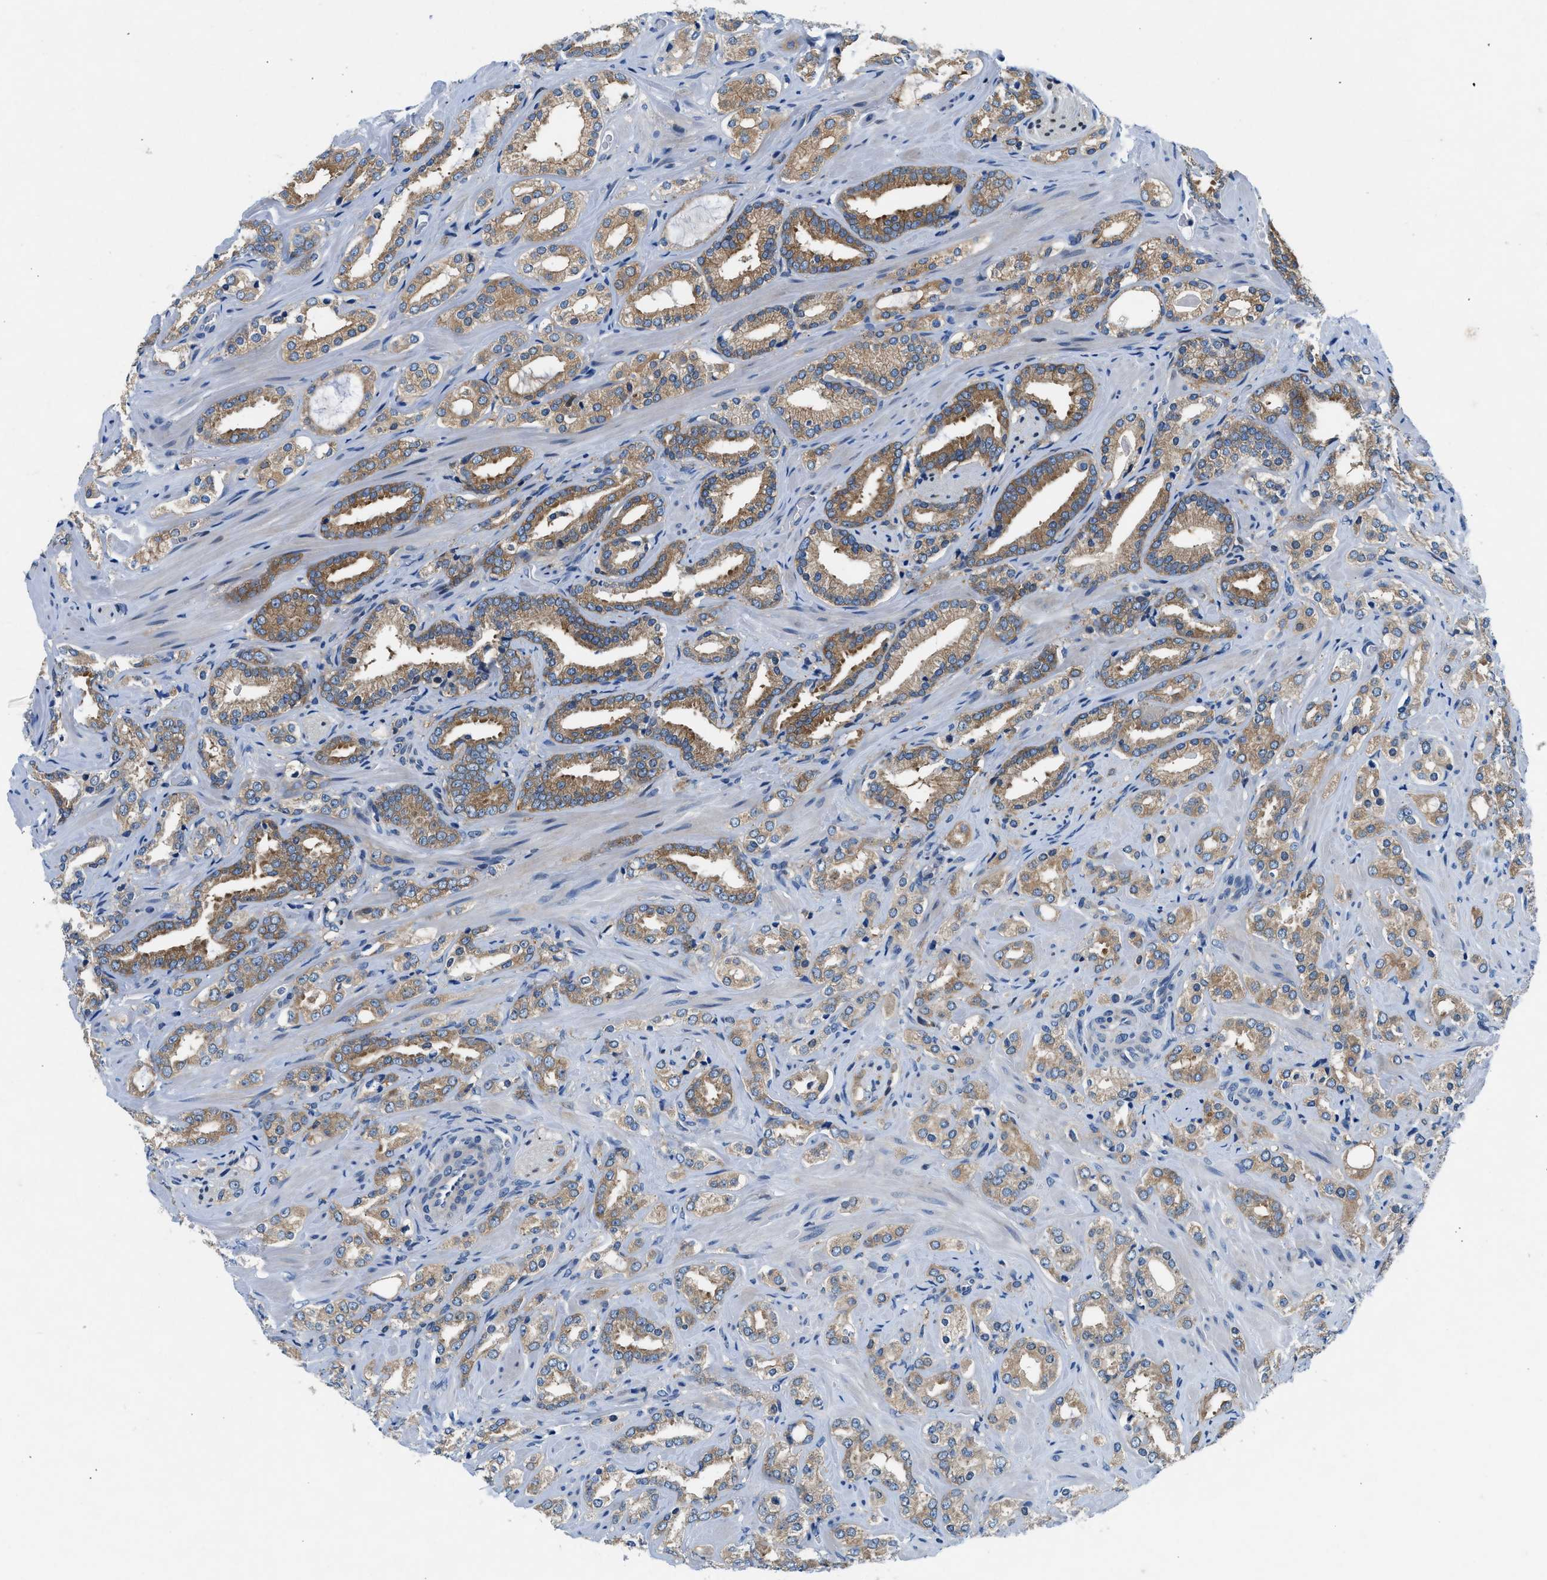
{"staining": {"intensity": "moderate", "quantity": ">75%", "location": "cytoplasmic/membranous"}, "tissue": "prostate cancer", "cell_type": "Tumor cells", "image_type": "cancer", "snomed": [{"axis": "morphology", "description": "Adenocarcinoma, High grade"}, {"axis": "topography", "description": "Prostate"}], "caption": "DAB immunohistochemical staining of prostate adenocarcinoma (high-grade) demonstrates moderate cytoplasmic/membranous protein positivity in about >75% of tumor cells.", "gene": "COPS2", "patient": {"sex": "male", "age": 64}}